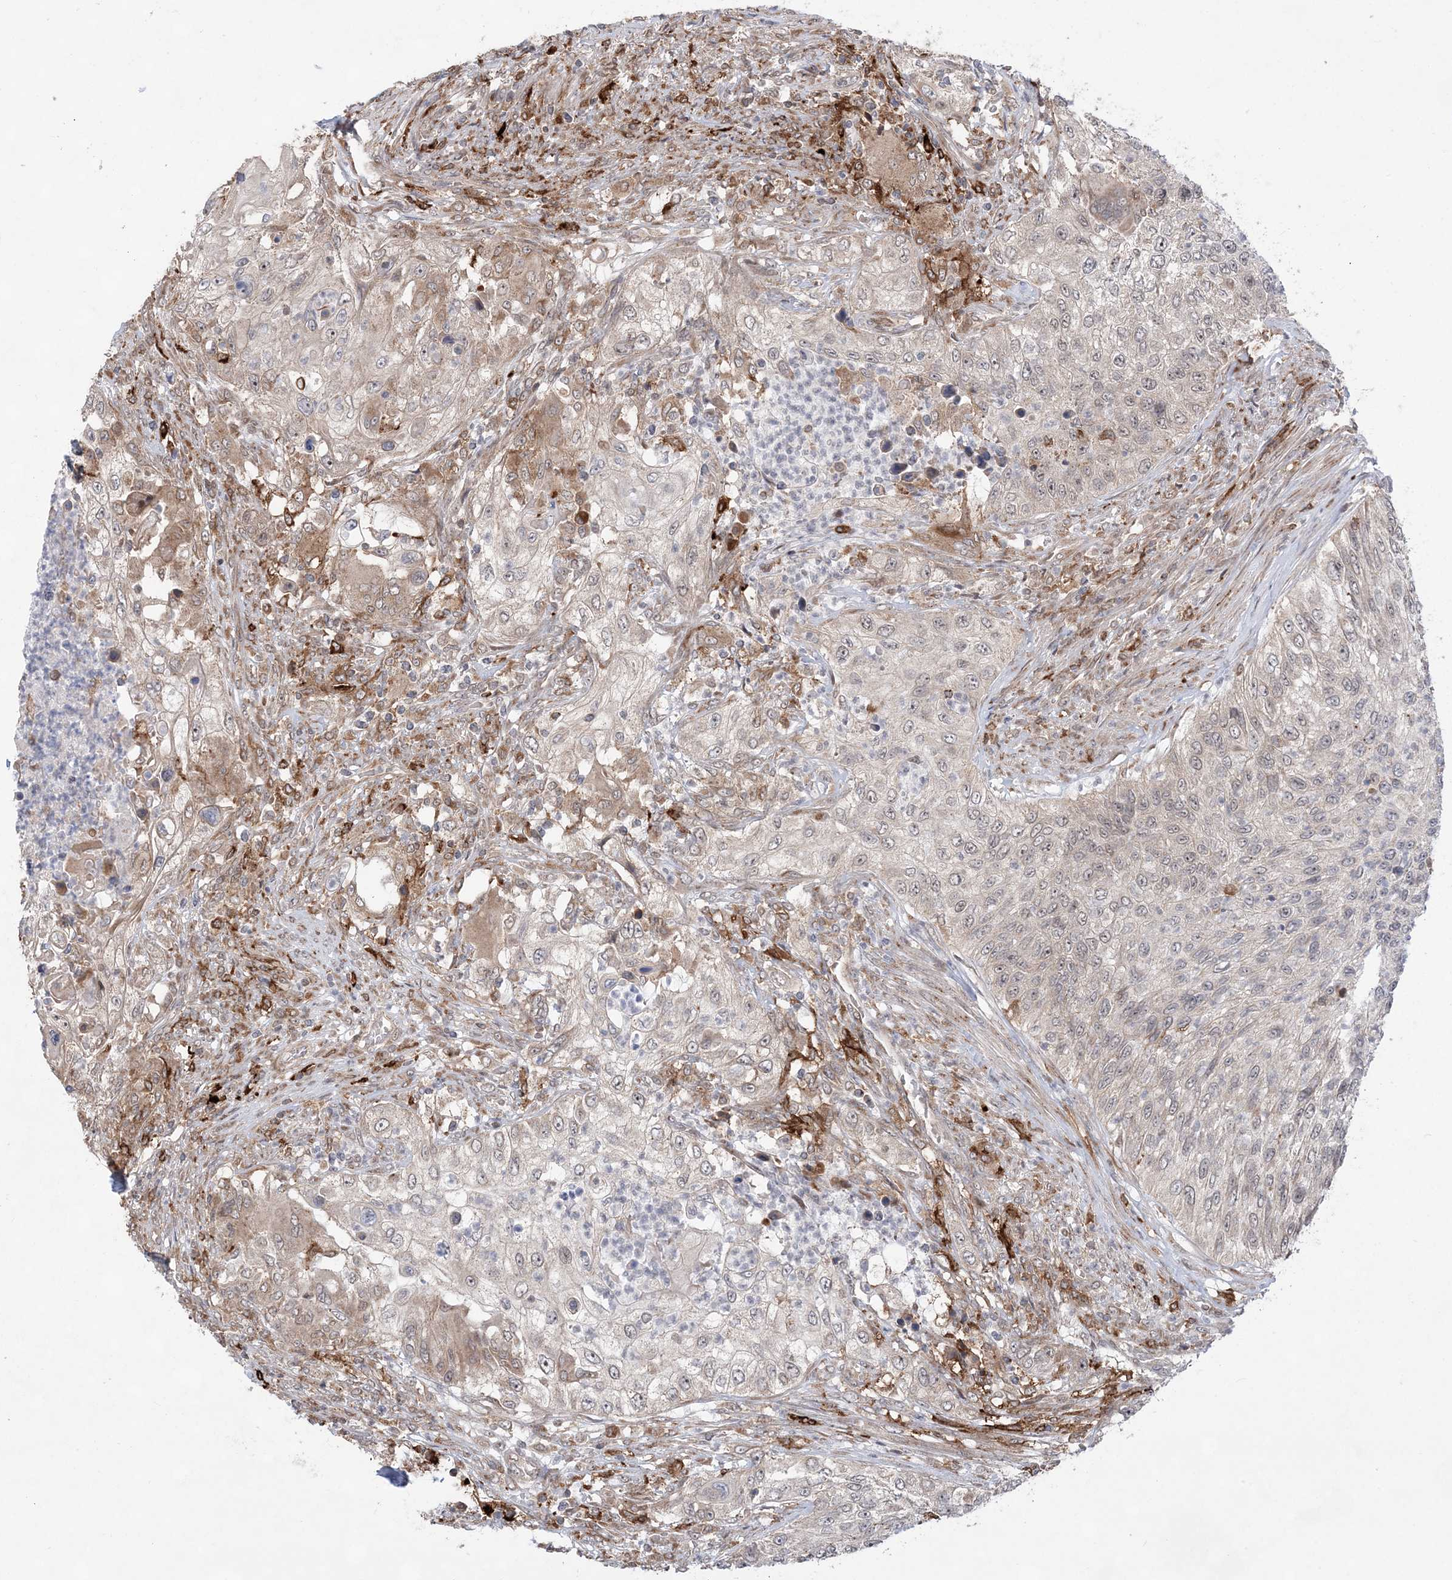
{"staining": {"intensity": "weak", "quantity": "<25%", "location": "cytoplasmic/membranous"}, "tissue": "urothelial cancer", "cell_type": "Tumor cells", "image_type": "cancer", "snomed": [{"axis": "morphology", "description": "Urothelial carcinoma, High grade"}, {"axis": "topography", "description": "Urinary bladder"}], "caption": "An image of human urothelial cancer is negative for staining in tumor cells. The staining is performed using DAB (3,3'-diaminobenzidine) brown chromogen with nuclei counter-stained in using hematoxylin.", "gene": "ANAPC15", "patient": {"sex": "female", "age": 60}}